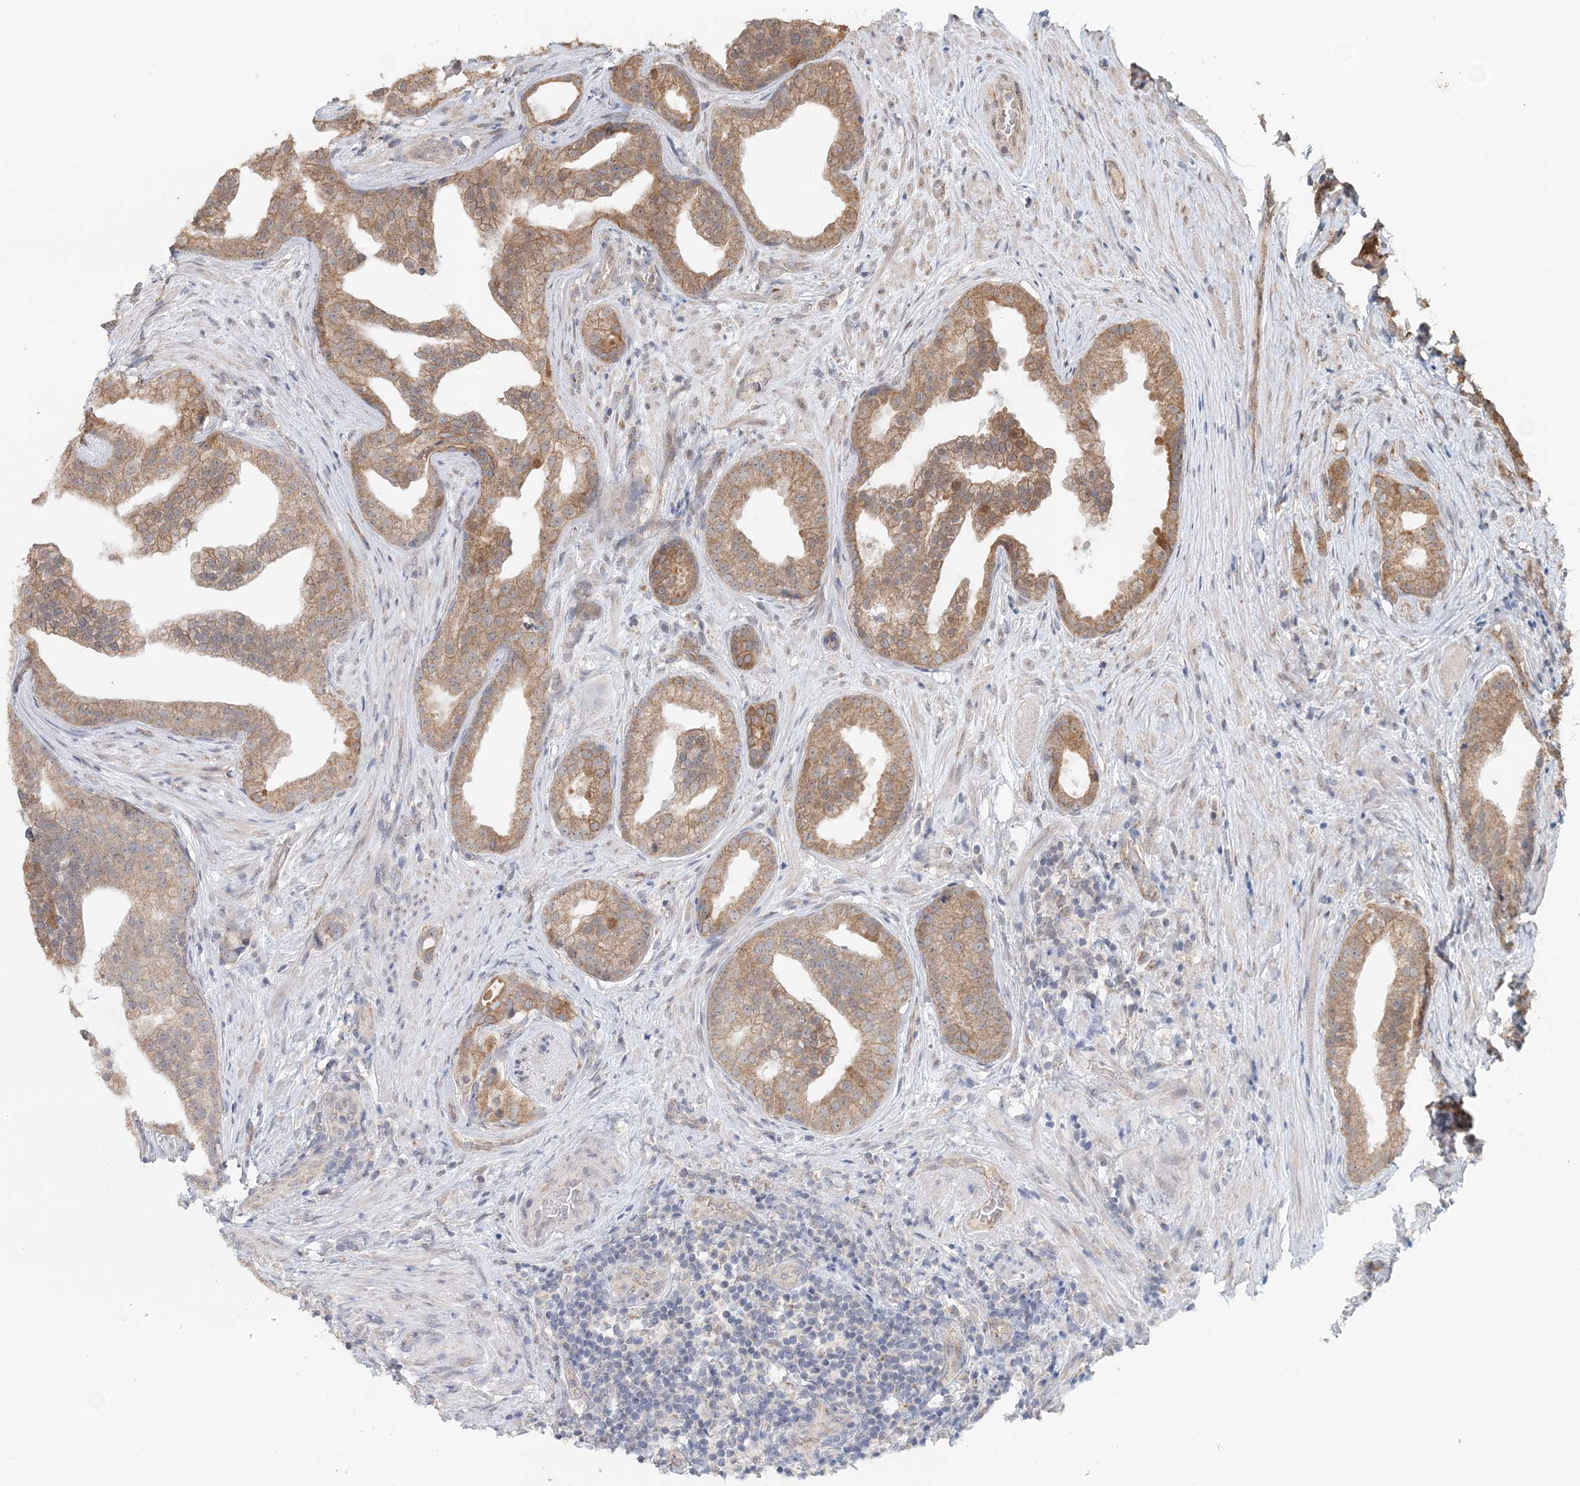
{"staining": {"intensity": "moderate", "quantity": ">75%", "location": "cytoplasmic/membranous"}, "tissue": "prostate cancer", "cell_type": "Tumor cells", "image_type": "cancer", "snomed": [{"axis": "morphology", "description": "Adenocarcinoma, Low grade"}, {"axis": "topography", "description": "Prostate"}], "caption": "This micrograph exhibits prostate cancer (low-grade adenocarcinoma) stained with immunohistochemistry (IHC) to label a protein in brown. The cytoplasmic/membranous of tumor cells show moderate positivity for the protein. Nuclei are counter-stained blue.", "gene": "FBXO38", "patient": {"sex": "male", "age": 71}}